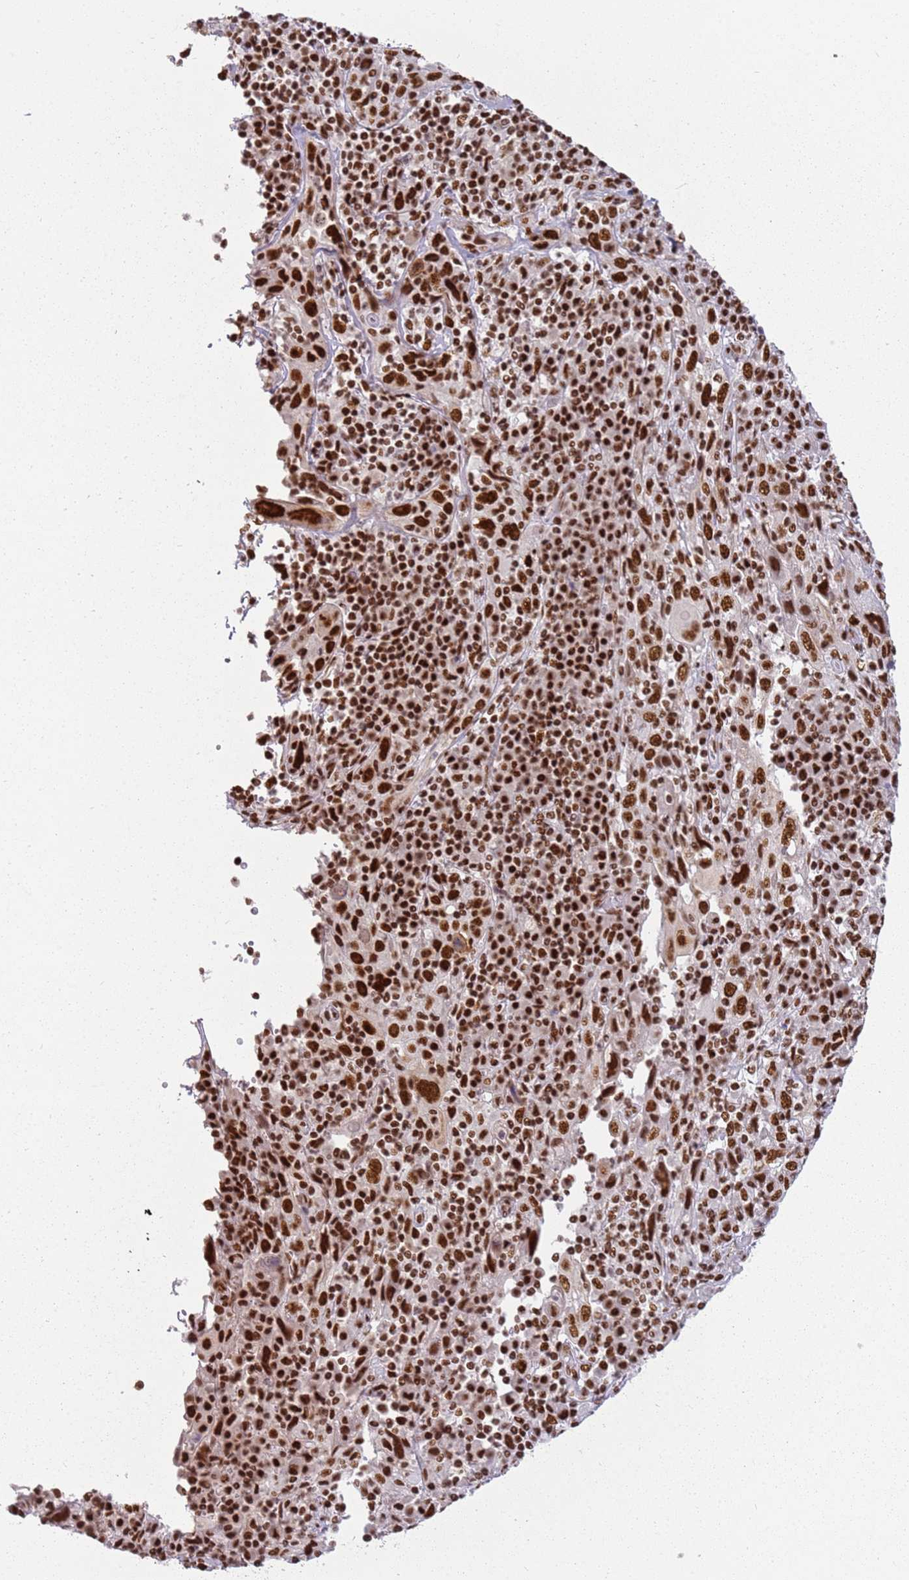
{"staining": {"intensity": "strong", "quantity": ">75%", "location": "nuclear"}, "tissue": "cervical cancer", "cell_type": "Tumor cells", "image_type": "cancer", "snomed": [{"axis": "morphology", "description": "Squamous cell carcinoma, NOS"}, {"axis": "topography", "description": "Cervix"}], "caption": "The micrograph displays staining of cervical cancer, revealing strong nuclear protein expression (brown color) within tumor cells.", "gene": "TENT4A", "patient": {"sex": "female", "age": 46}}